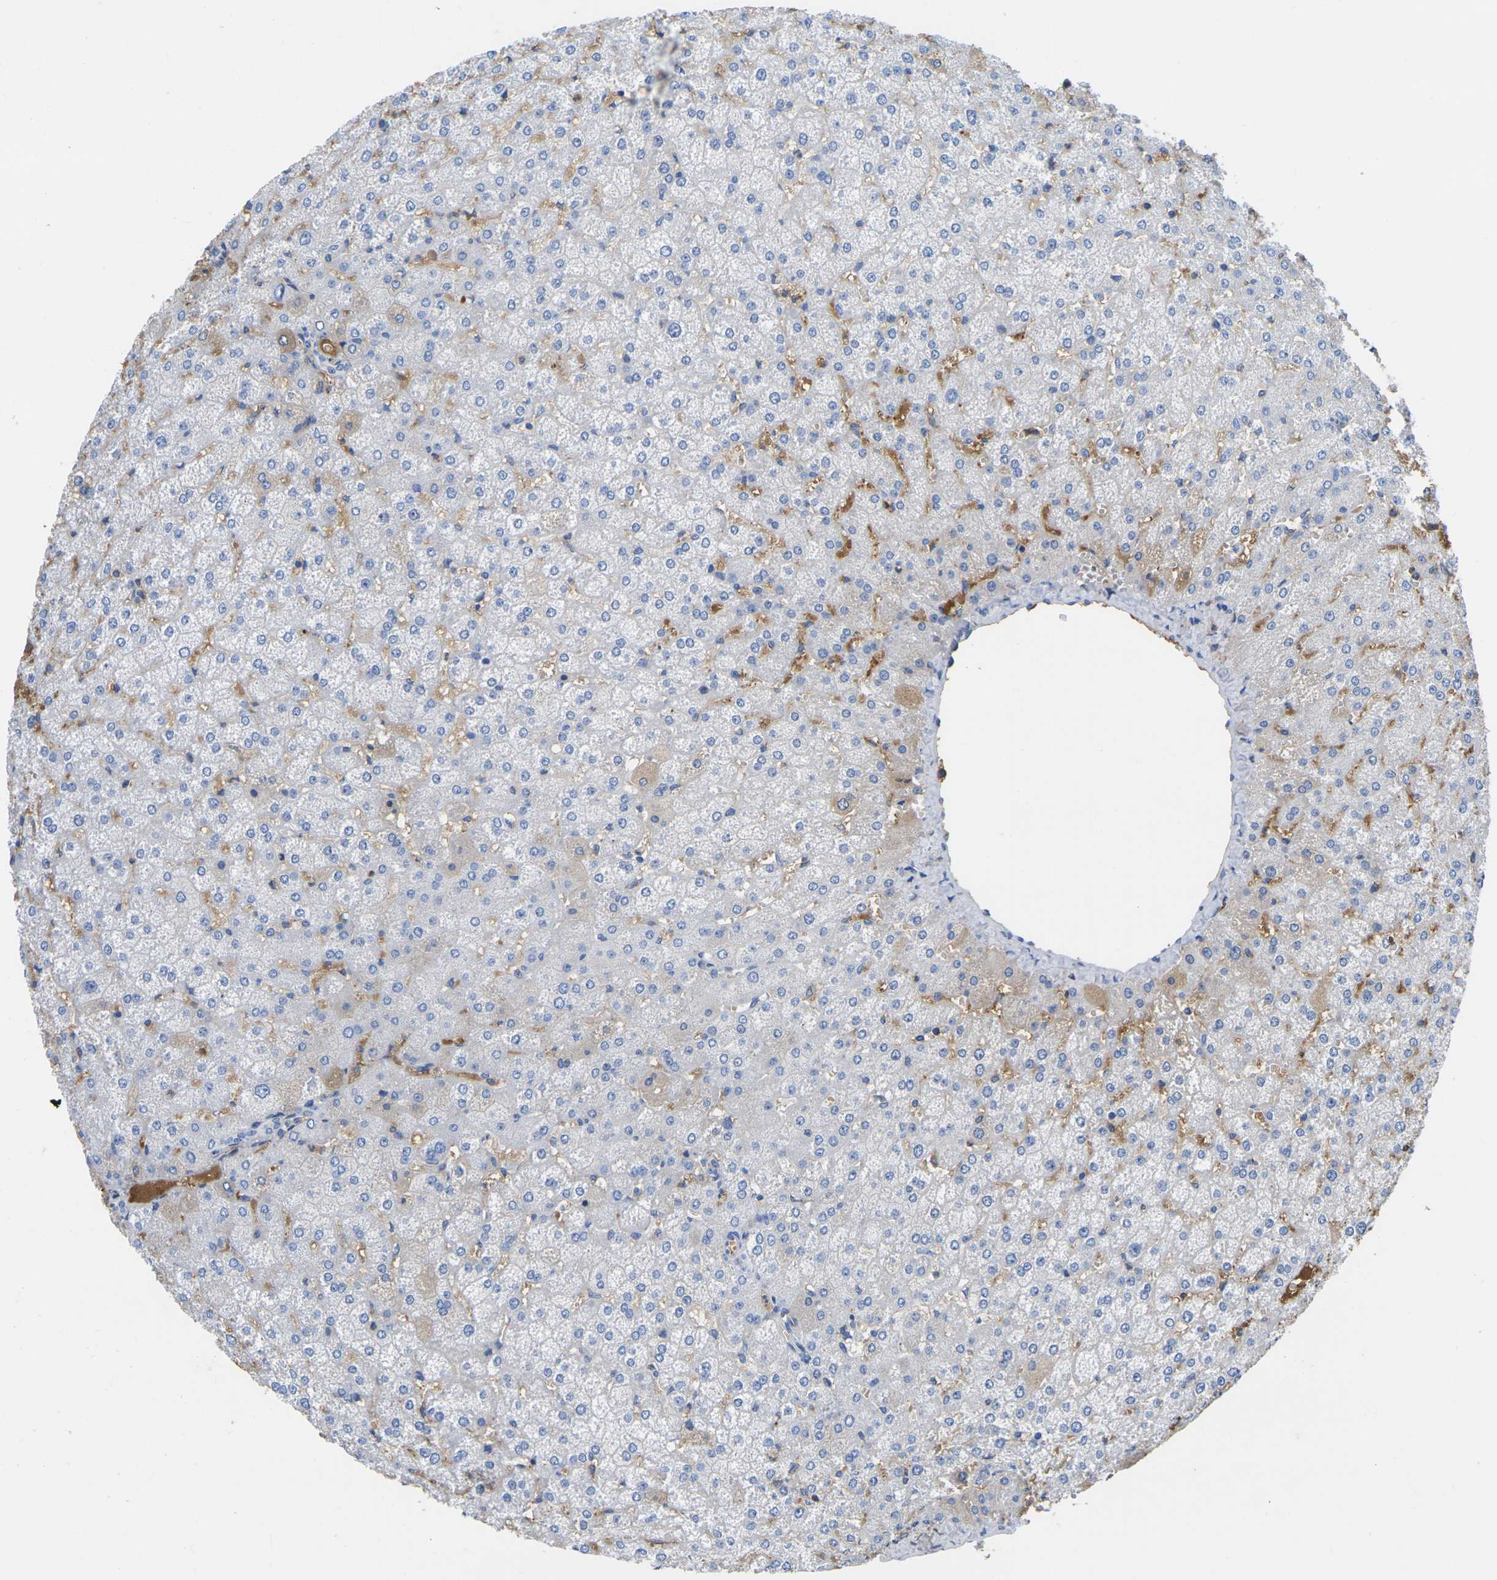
{"staining": {"intensity": "negative", "quantity": "none", "location": "none"}, "tissue": "liver", "cell_type": "Cholangiocytes", "image_type": "normal", "snomed": [{"axis": "morphology", "description": "Normal tissue, NOS"}, {"axis": "topography", "description": "Liver"}], "caption": "Liver was stained to show a protein in brown. There is no significant positivity in cholangiocytes. Nuclei are stained in blue.", "gene": "GREM2", "patient": {"sex": "female", "age": 32}}